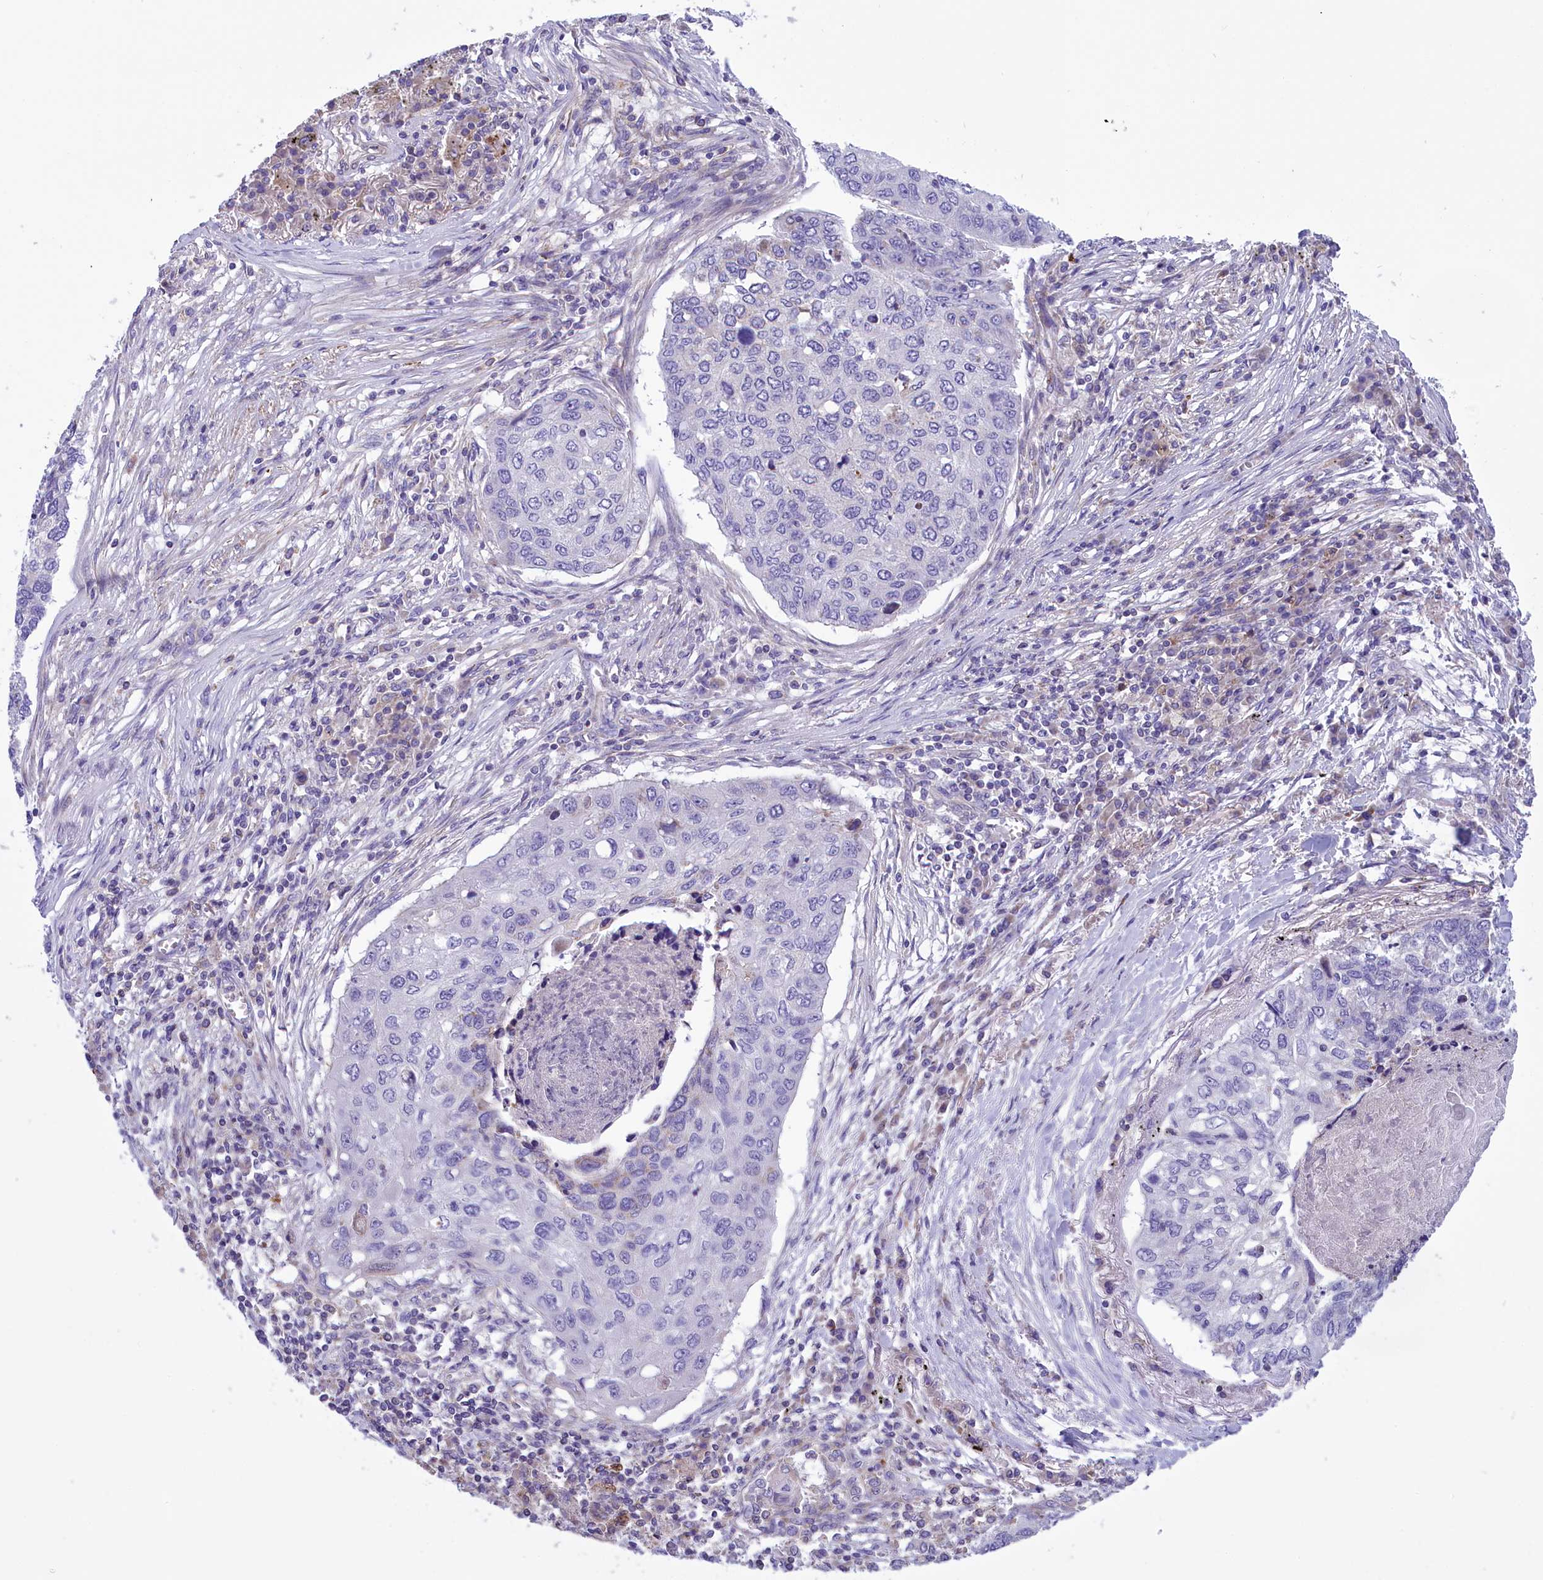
{"staining": {"intensity": "negative", "quantity": "none", "location": "none"}, "tissue": "lung cancer", "cell_type": "Tumor cells", "image_type": "cancer", "snomed": [{"axis": "morphology", "description": "Squamous cell carcinoma, NOS"}, {"axis": "topography", "description": "Lung"}], "caption": "Photomicrograph shows no significant protein expression in tumor cells of lung squamous cell carcinoma.", "gene": "CORO7-PAM16", "patient": {"sex": "female", "age": 63}}